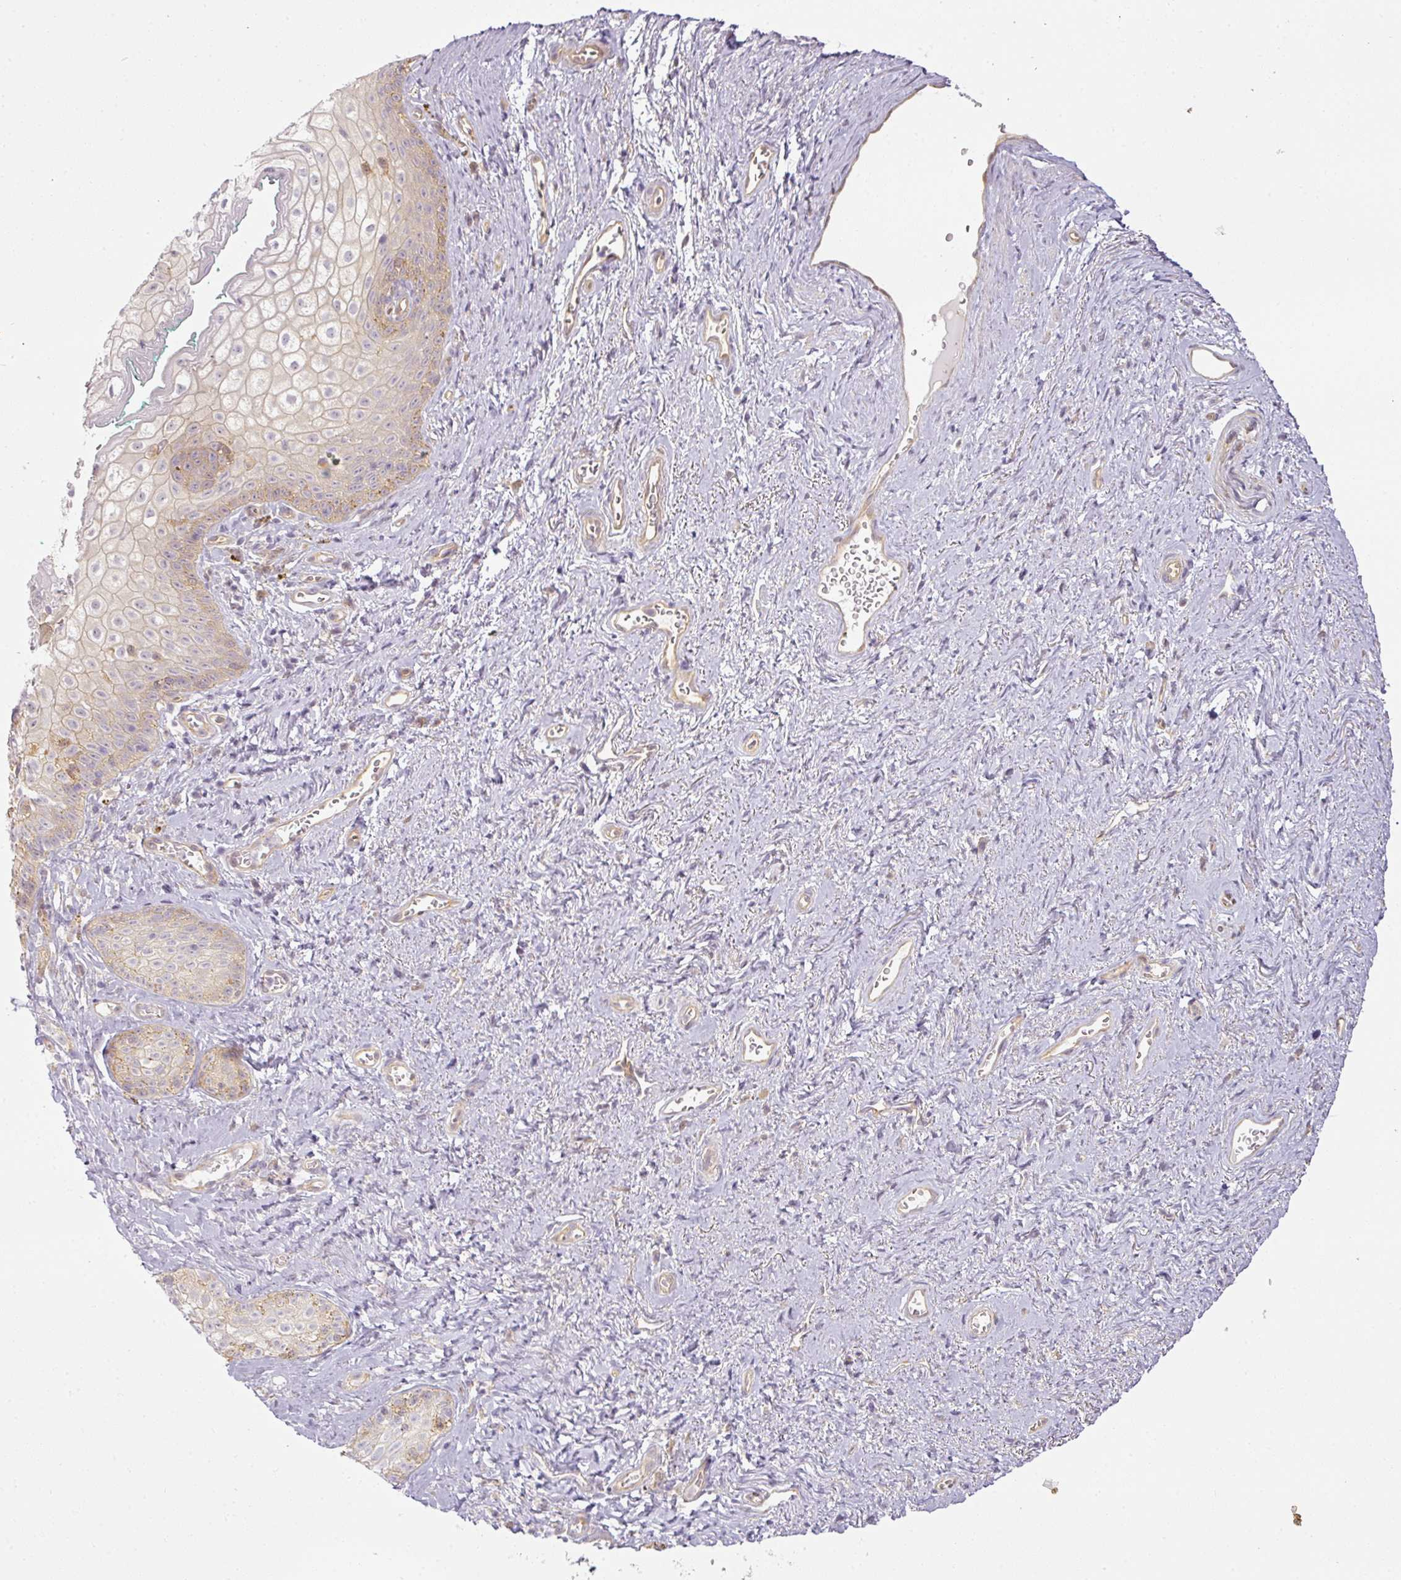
{"staining": {"intensity": "weak", "quantity": "<25%", "location": "cytoplasmic/membranous"}, "tissue": "vagina", "cell_type": "Squamous epithelial cells", "image_type": "normal", "snomed": [{"axis": "morphology", "description": "Normal tissue, NOS"}, {"axis": "topography", "description": "Vulva"}, {"axis": "topography", "description": "Vagina"}, {"axis": "topography", "description": "Peripheral nerve tissue"}], "caption": "The micrograph shows no staining of squamous epithelial cells in unremarkable vagina.", "gene": "ANKRD18A", "patient": {"sex": "female", "age": 66}}